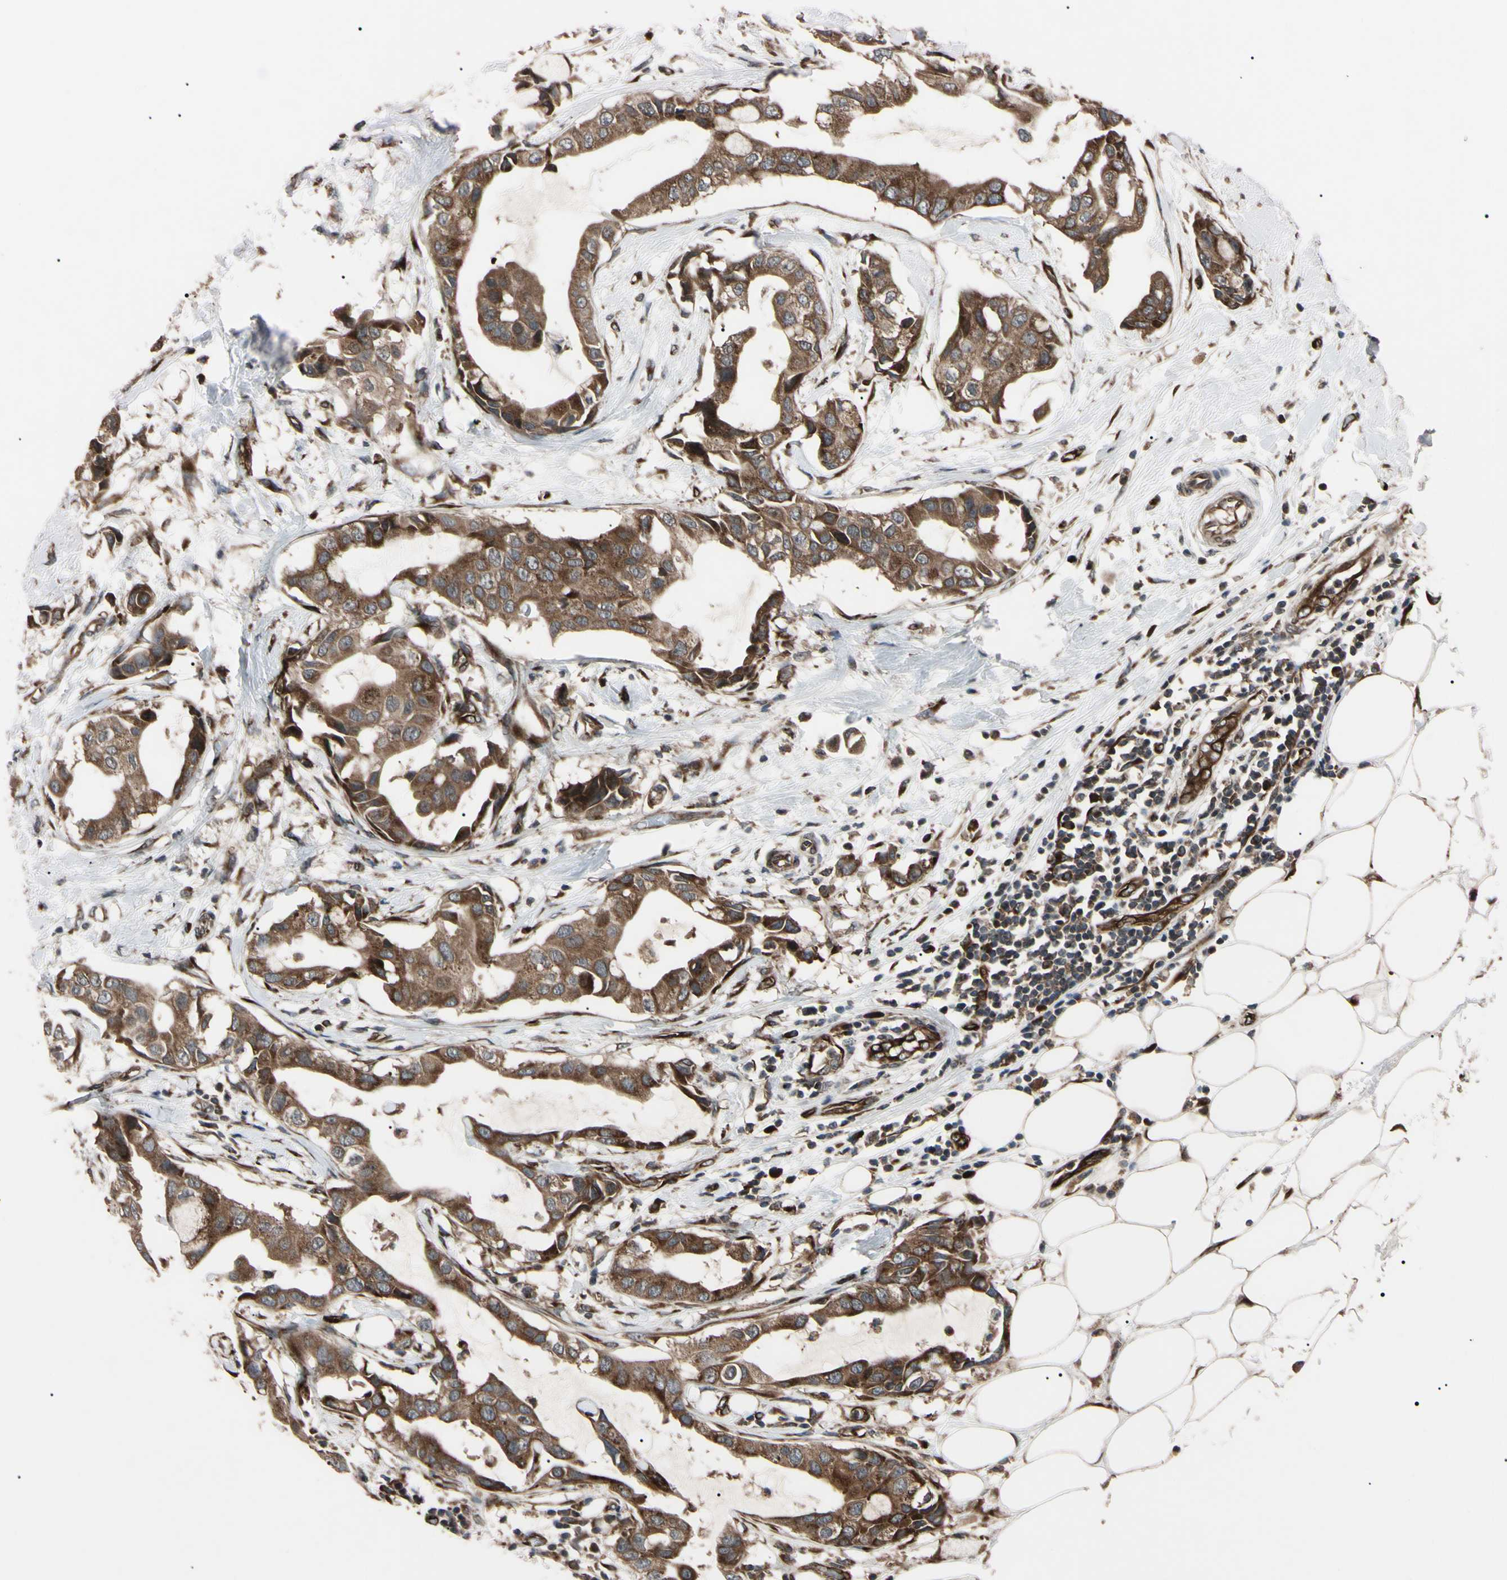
{"staining": {"intensity": "strong", "quantity": ">75%", "location": "cytoplasmic/membranous"}, "tissue": "breast cancer", "cell_type": "Tumor cells", "image_type": "cancer", "snomed": [{"axis": "morphology", "description": "Duct carcinoma"}, {"axis": "topography", "description": "Breast"}], "caption": "Breast cancer (intraductal carcinoma) stained with IHC demonstrates strong cytoplasmic/membranous positivity in about >75% of tumor cells.", "gene": "GUCY1B1", "patient": {"sex": "female", "age": 40}}